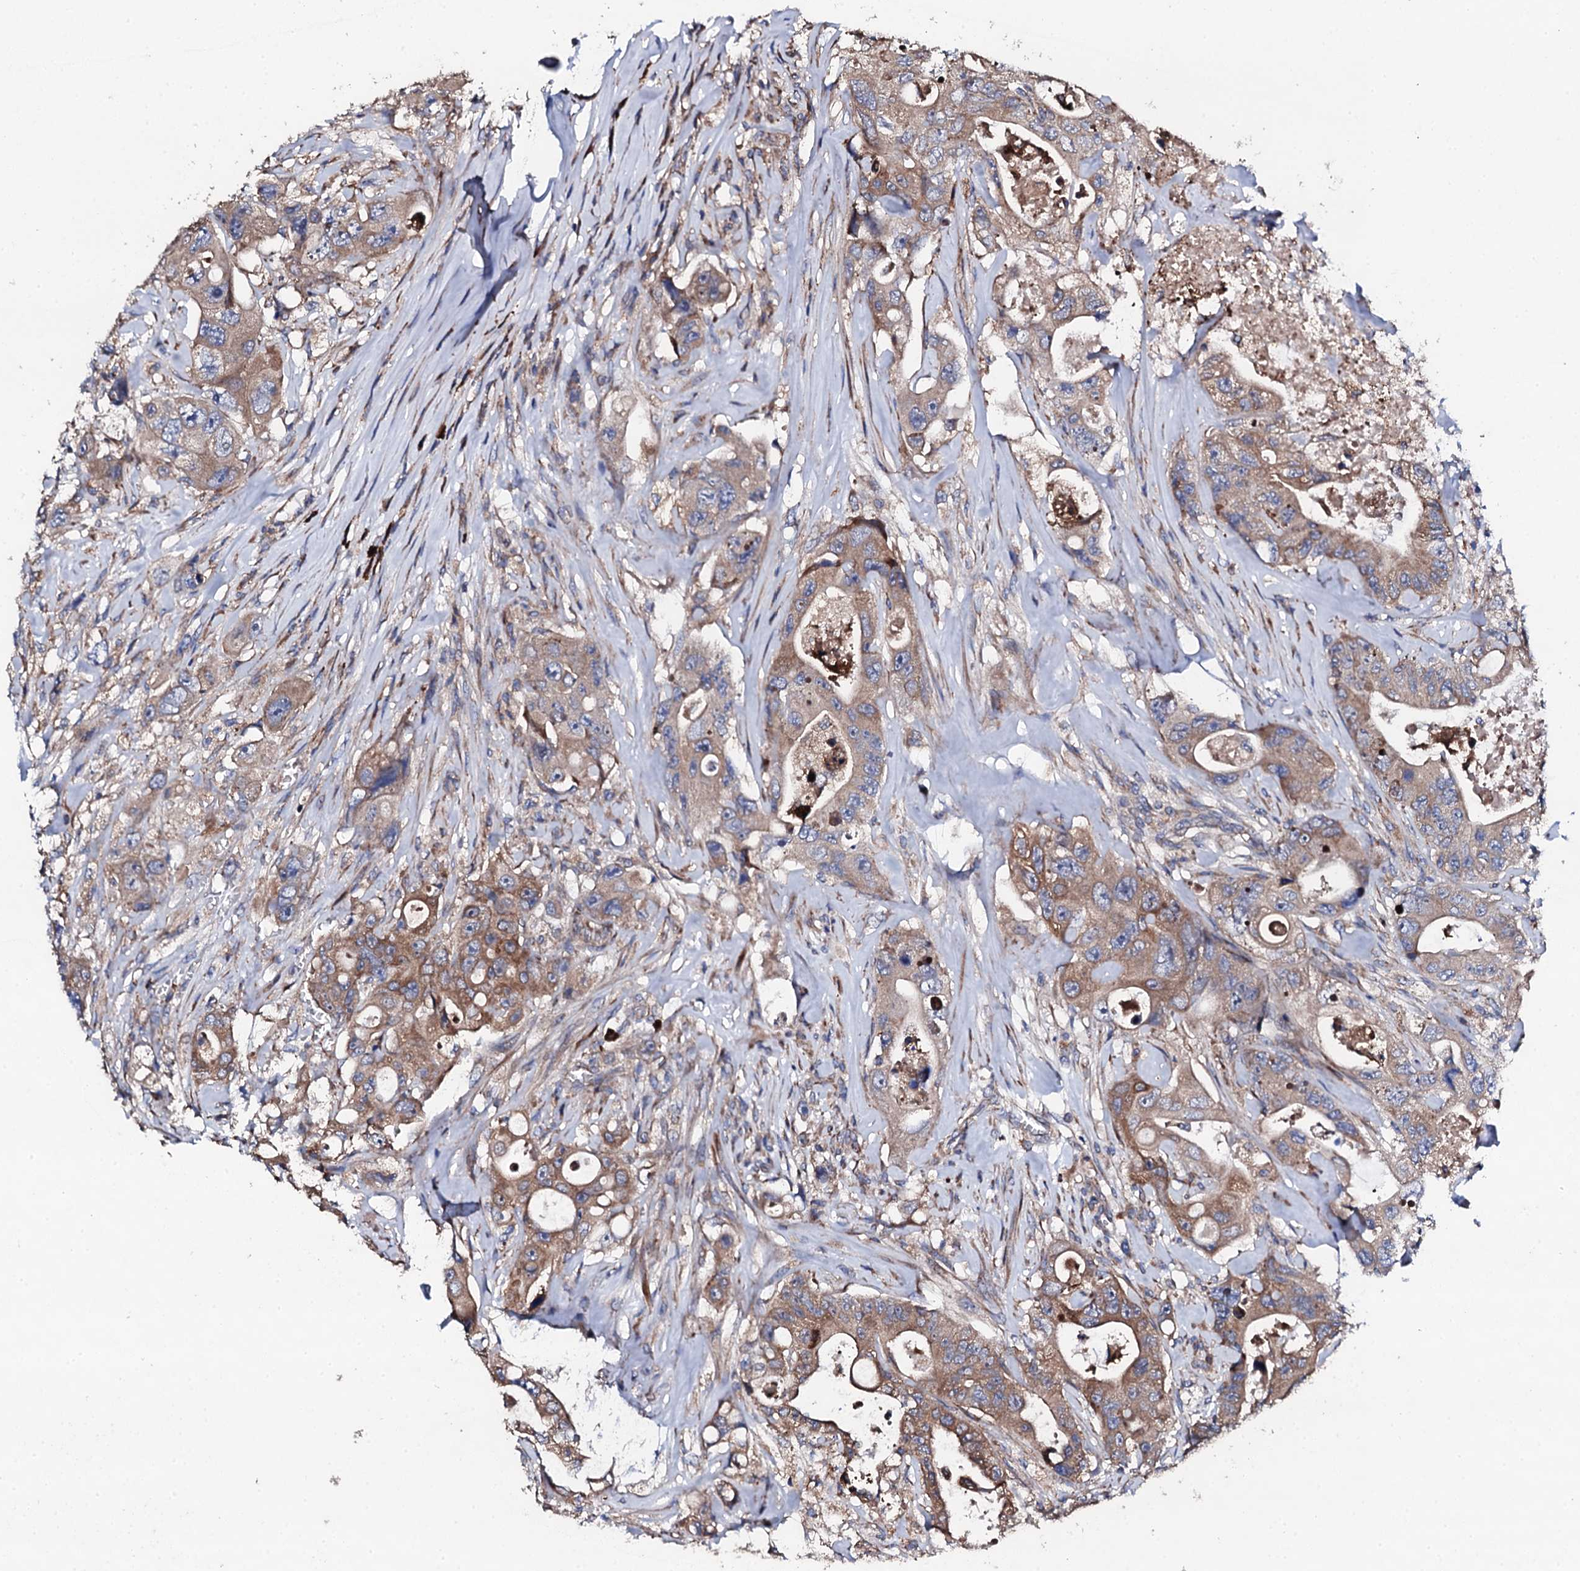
{"staining": {"intensity": "moderate", "quantity": ">75%", "location": "cytoplasmic/membranous"}, "tissue": "colorectal cancer", "cell_type": "Tumor cells", "image_type": "cancer", "snomed": [{"axis": "morphology", "description": "Adenocarcinoma, NOS"}, {"axis": "topography", "description": "Colon"}], "caption": "Adenocarcinoma (colorectal) stained for a protein exhibits moderate cytoplasmic/membranous positivity in tumor cells. (Stains: DAB (3,3'-diaminobenzidine) in brown, nuclei in blue, Microscopy: brightfield microscopy at high magnification).", "gene": "LIPT2", "patient": {"sex": "female", "age": 46}}